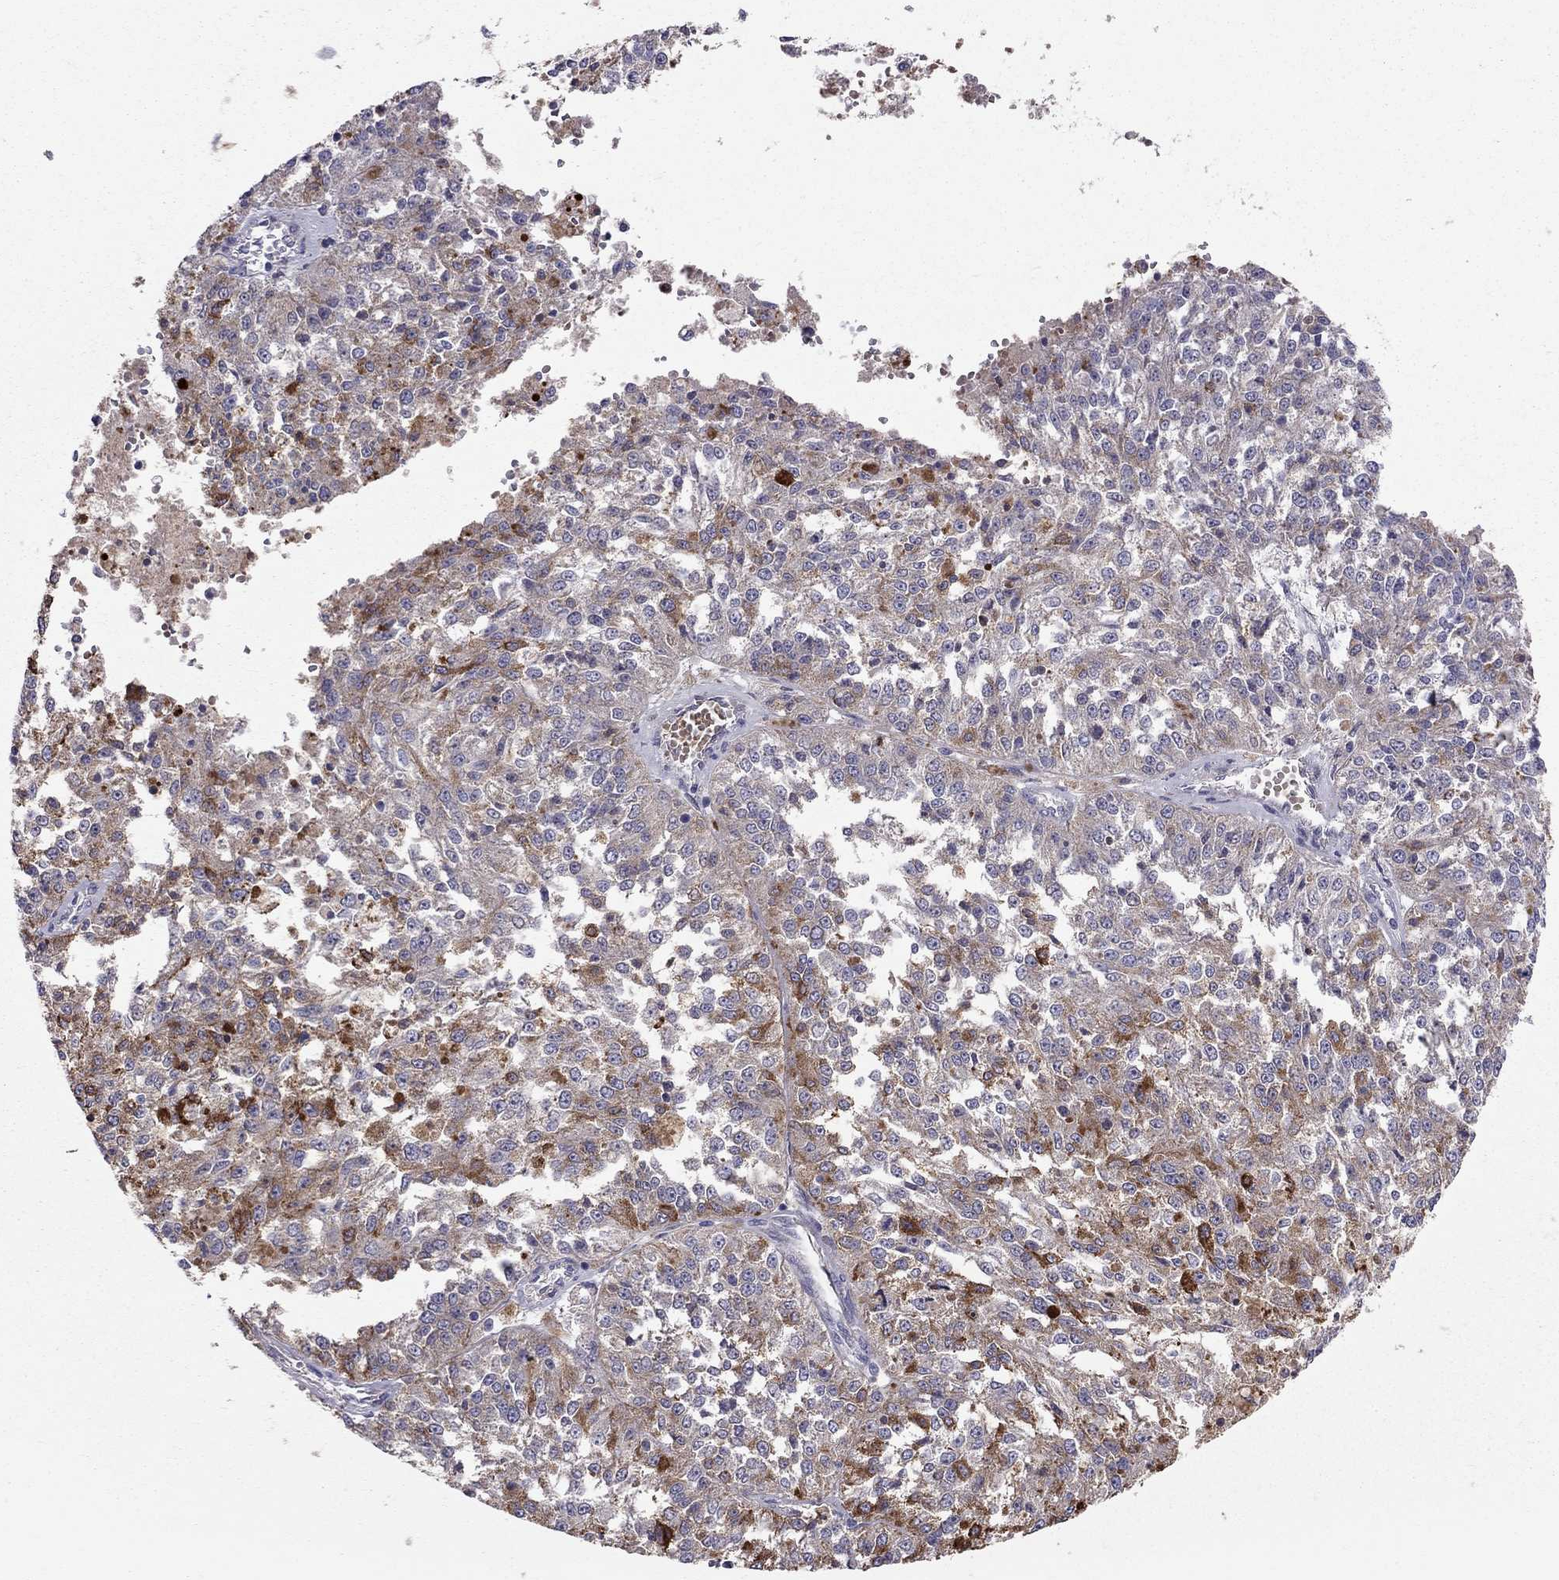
{"staining": {"intensity": "moderate", "quantity": "25%-75%", "location": "cytoplasmic/membranous"}, "tissue": "melanoma", "cell_type": "Tumor cells", "image_type": "cancer", "snomed": [{"axis": "morphology", "description": "Malignant melanoma, Metastatic site"}, {"axis": "topography", "description": "Lymph node"}], "caption": "IHC of melanoma displays medium levels of moderate cytoplasmic/membranous staining in about 25%-75% of tumor cells.", "gene": "PIK3CG", "patient": {"sex": "female", "age": 64}}